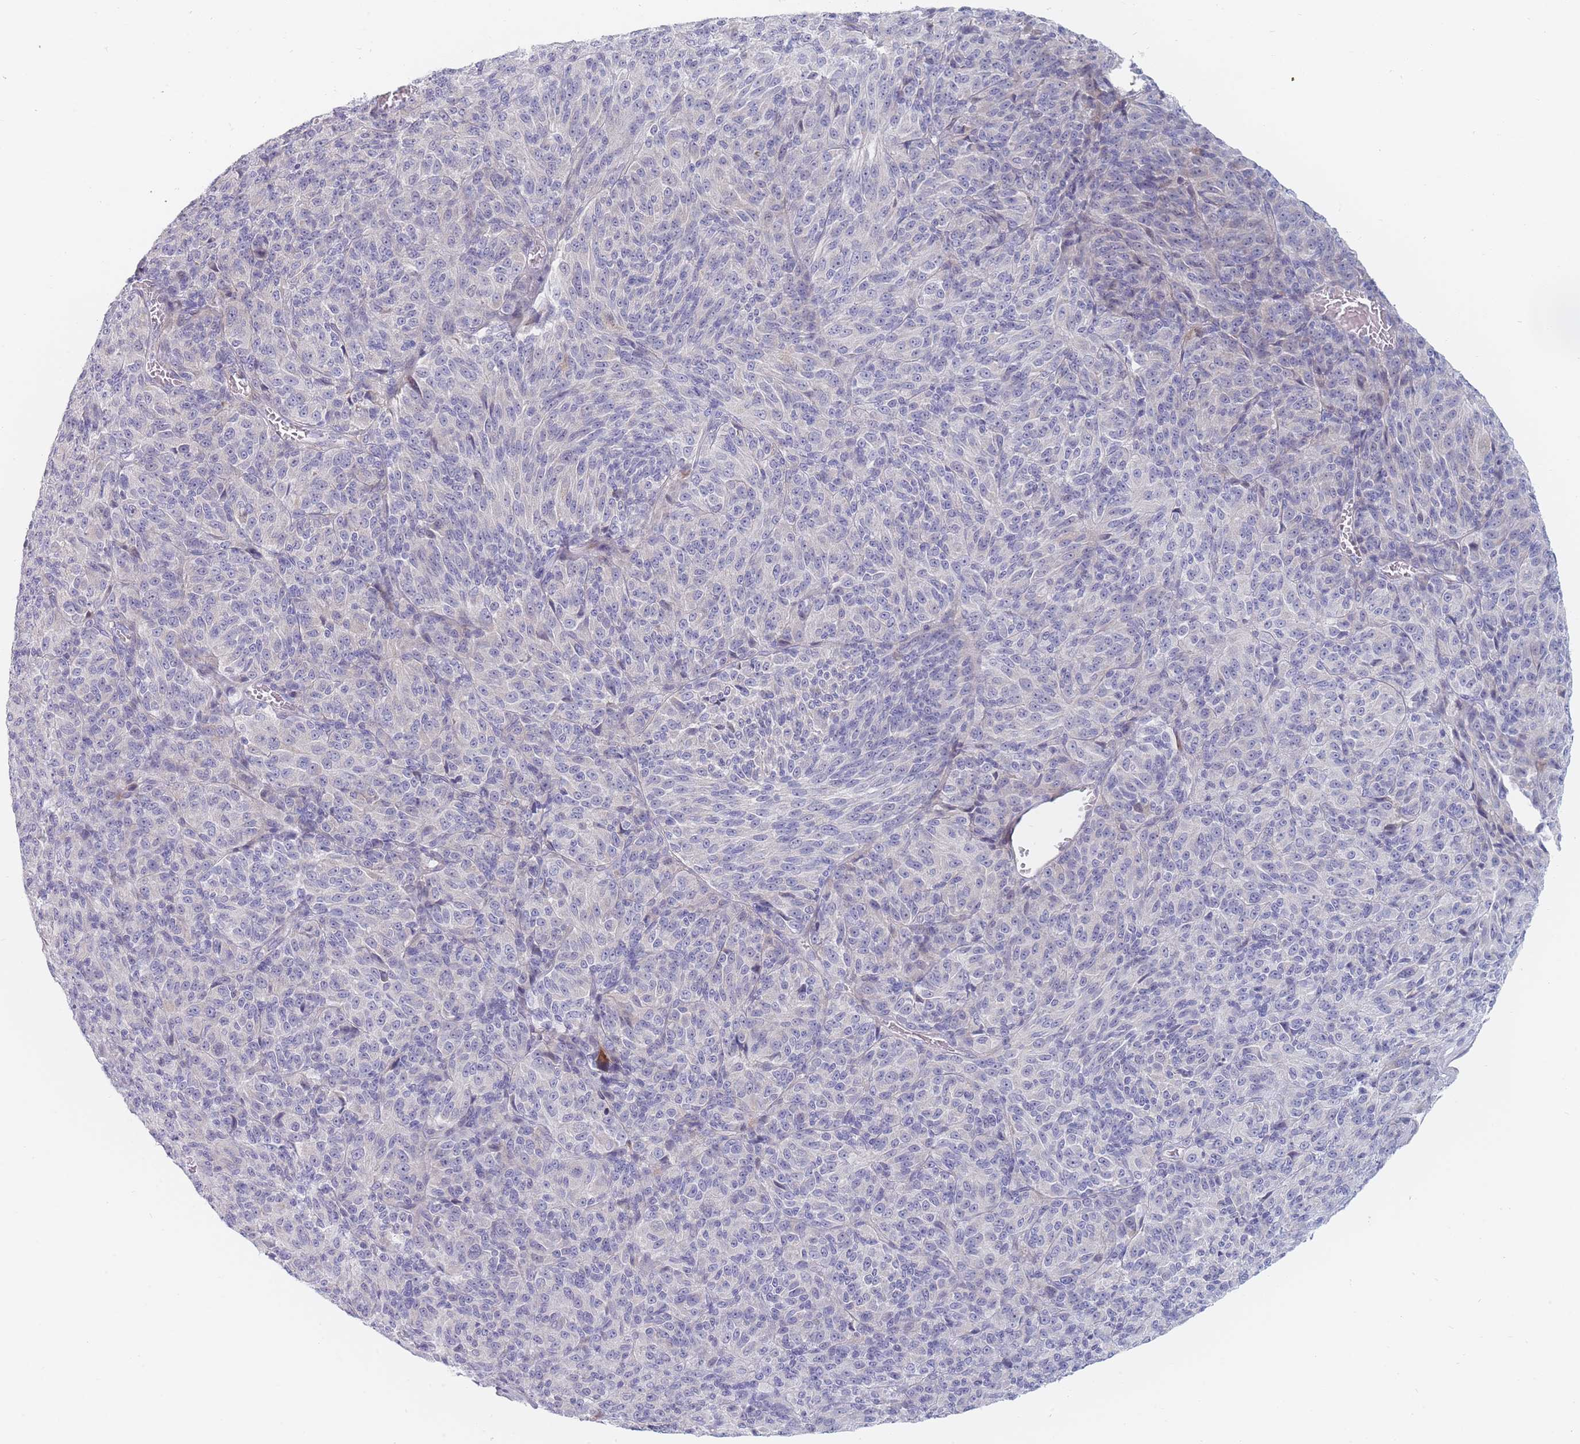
{"staining": {"intensity": "negative", "quantity": "none", "location": "none"}, "tissue": "melanoma", "cell_type": "Tumor cells", "image_type": "cancer", "snomed": [{"axis": "morphology", "description": "Malignant melanoma, Metastatic site"}, {"axis": "topography", "description": "Brain"}], "caption": "DAB immunohistochemical staining of malignant melanoma (metastatic site) shows no significant staining in tumor cells.", "gene": "SPATS1", "patient": {"sex": "female", "age": 56}}